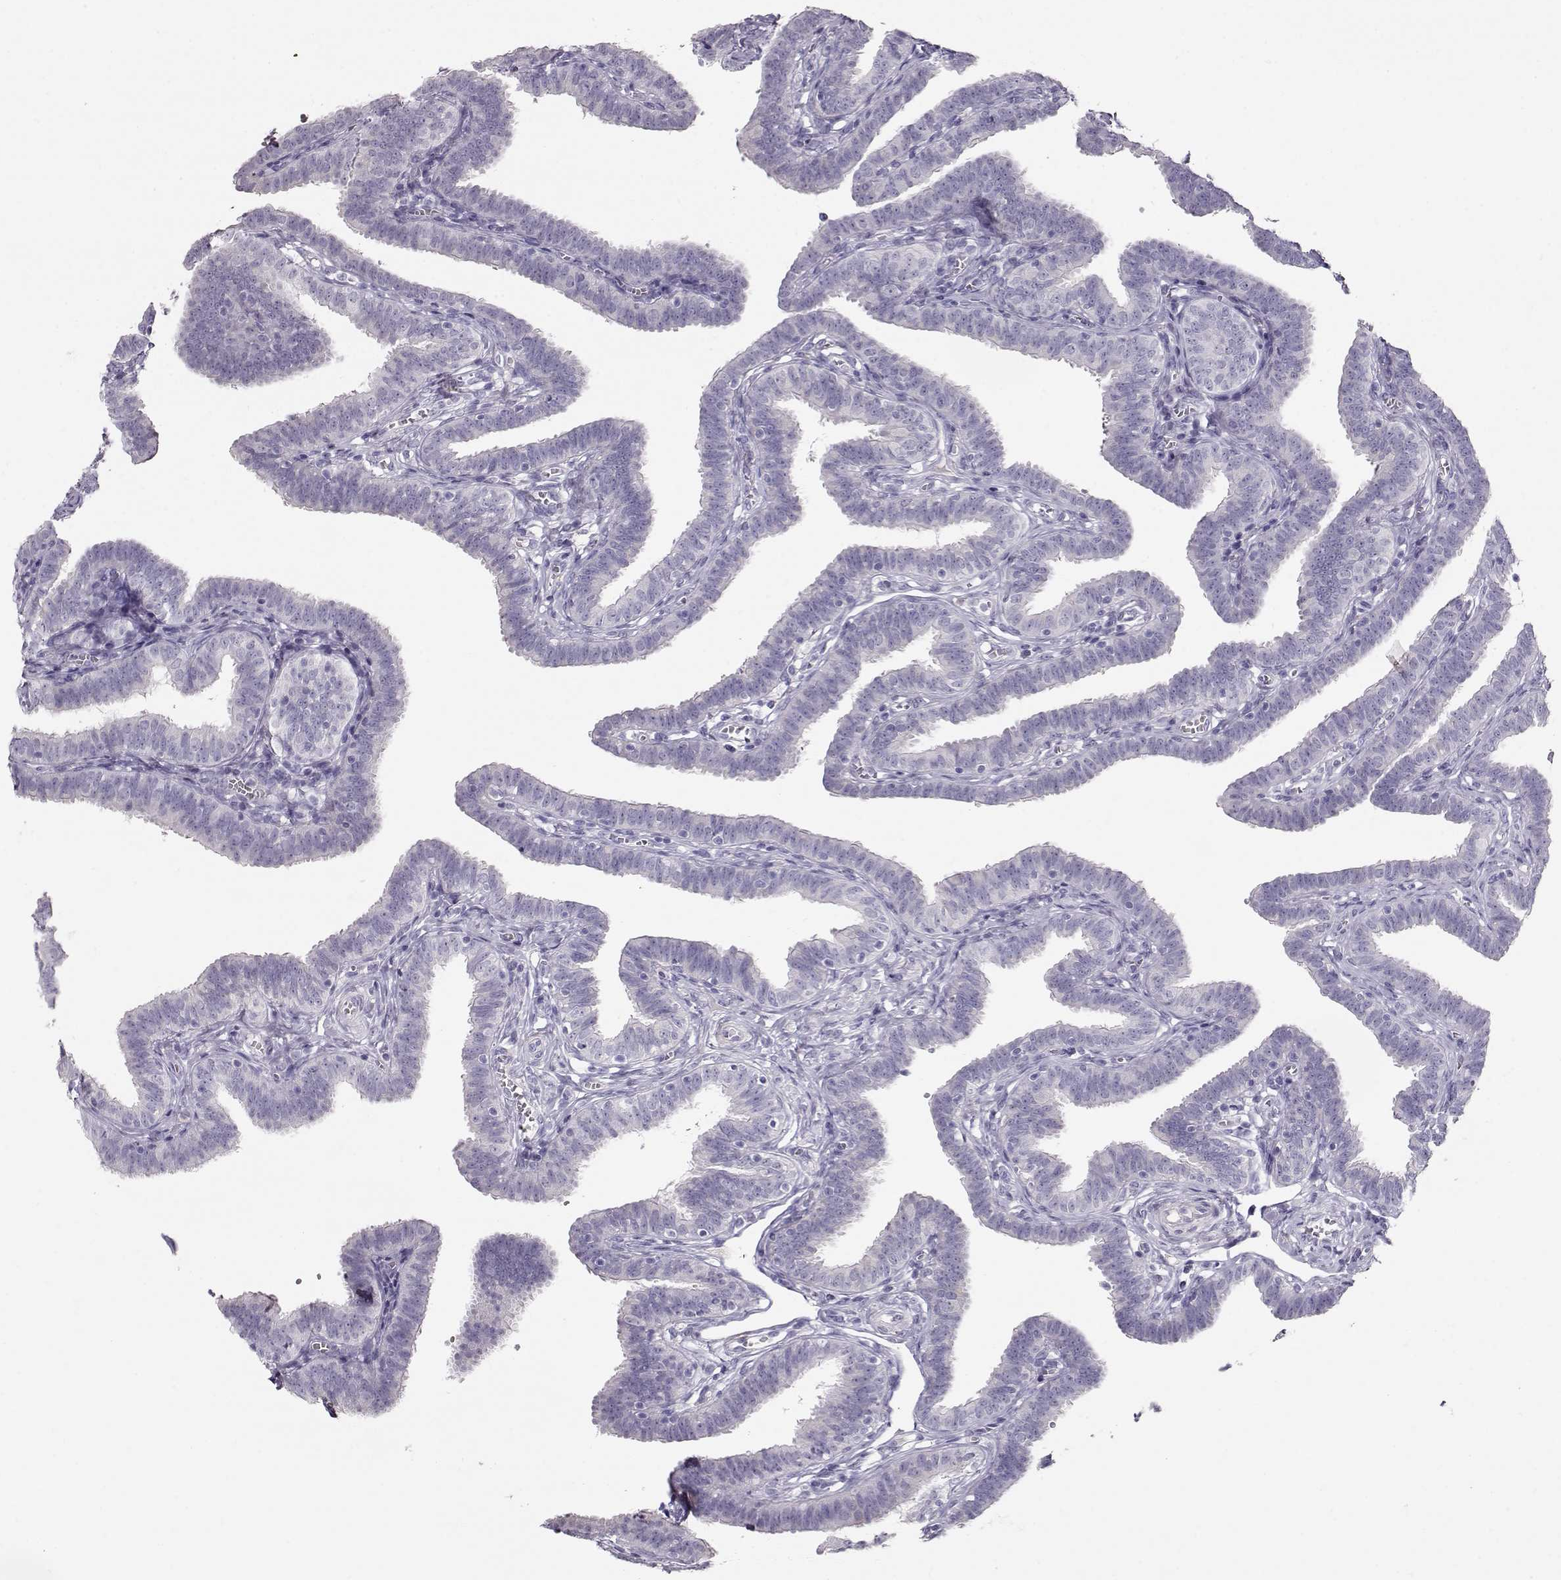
{"staining": {"intensity": "negative", "quantity": "none", "location": "none"}, "tissue": "fallopian tube", "cell_type": "Glandular cells", "image_type": "normal", "snomed": [{"axis": "morphology", "description": "Normal tissue, NOS"}, {"axis": "topography", "description": "Fallopian tube"}], "caption": "IHC of benign fallopian tube exhibits no staining in glandular cells.", "gene": "RBM44", "patient": {"sex": "female", "age": 25}}